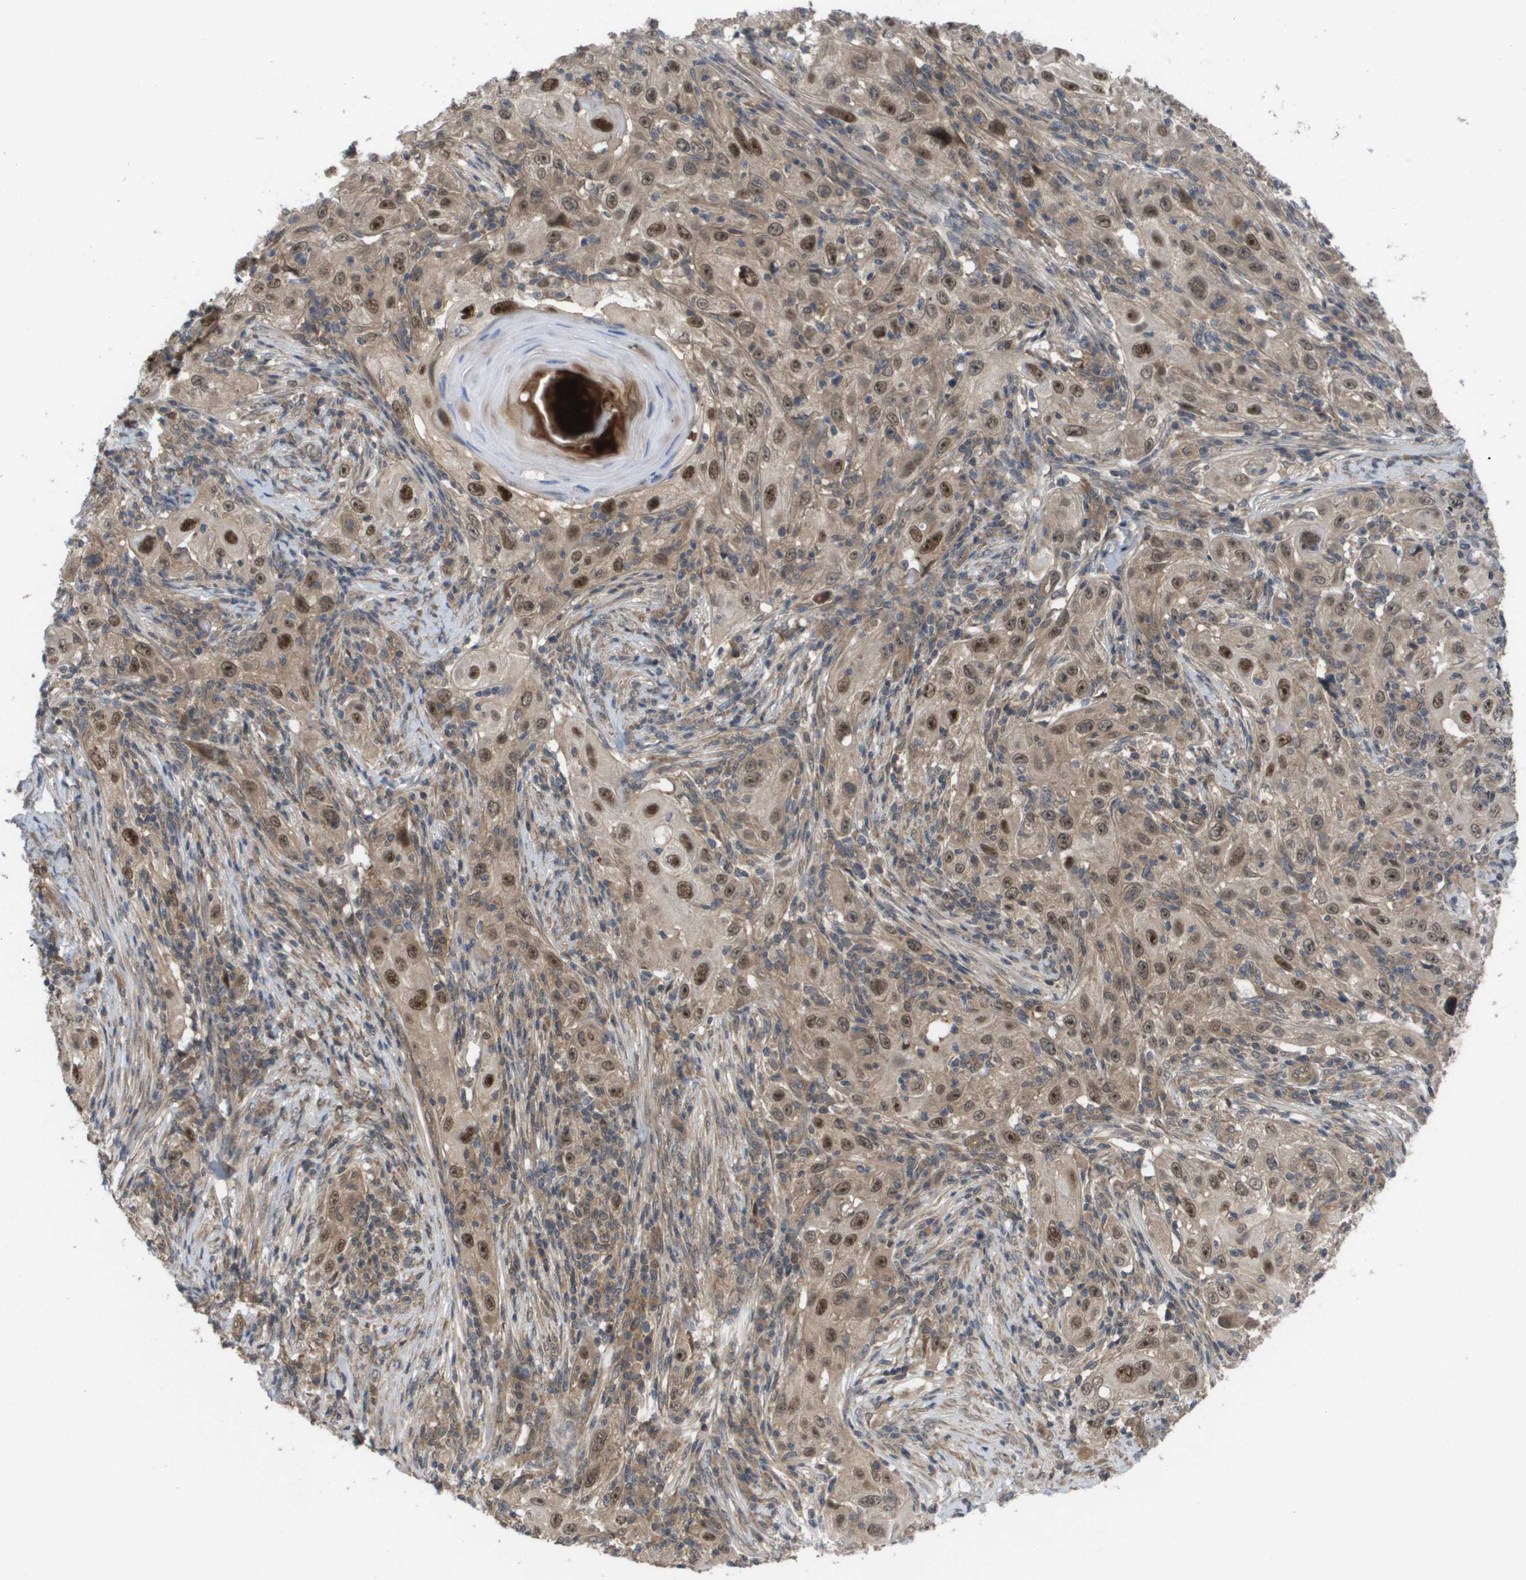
{"staining": {"intensity": "moderate", "quantity": ">75%", "location": "cytoplasmic/membranous,nuclear"}, "tissue": "skin cancer", "cell_type": "Tumor cells", "image_type": "cancer", "snomed": [{"axis": "morphology", "description": "Squamous cell carcinoma, NOS"}, {"axis": "topography", "description": "Skin"}], "caption": "This image reveals immunohistochemistry staining of human skin cancer (squamous cell carcinoma), with medium moderate cytoplasmic/membranous and nuclear staining in about >75% of tumor cells.", "gene": "CTPS2", "patient": {"sex": "female", "age": 88}}